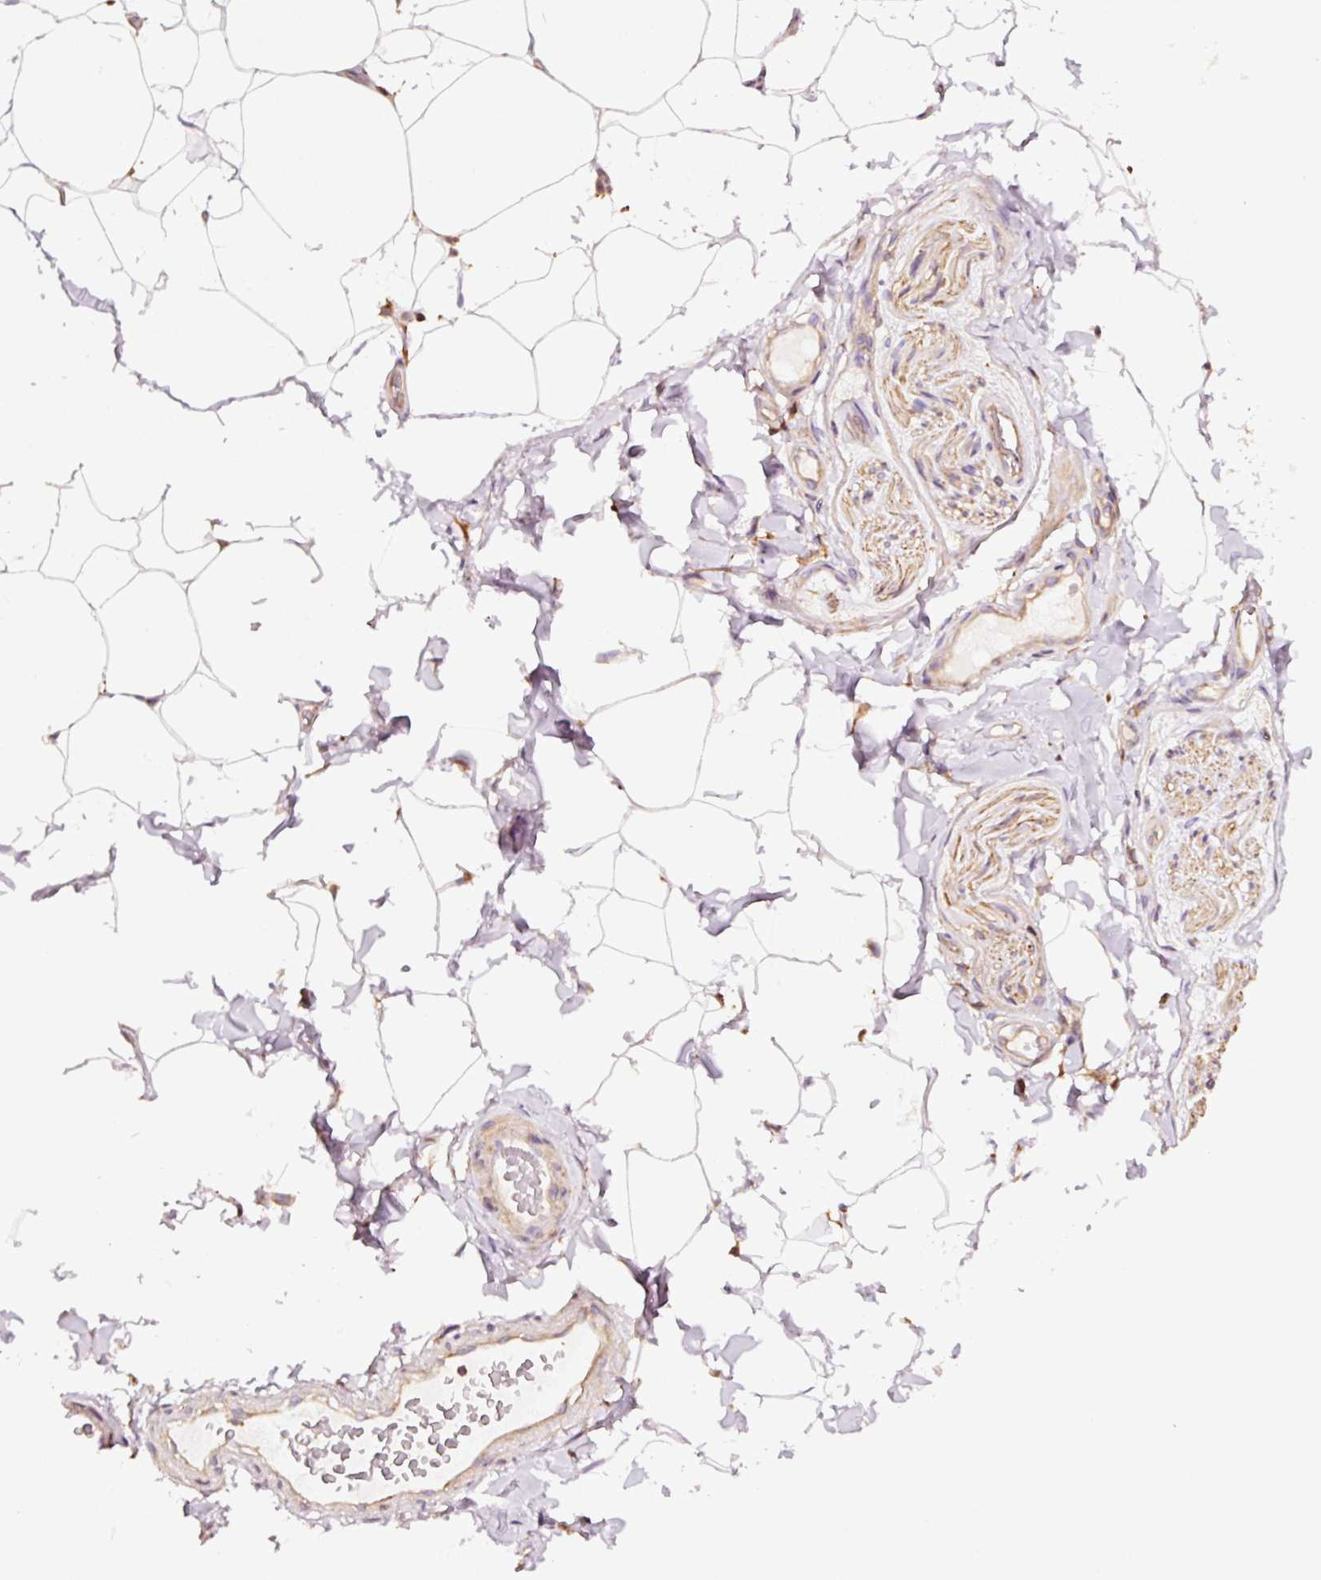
{"staining": {"intensity": "negative", "quantity": "none", "location": "none"}, "tissue": "adipose tissue", "cell_type": "Adipocytes", "image_type": "normal", "snomed": [{"axis": "morphology", "description": "Normal tissue, NOS"}, {"axis": "topography", "description": "Vascular tissue"}, {"axis": "topography", "description": "Peripheral nerve tissue"}], "caption": "Adipose tissue stained for a protein using IHC displays no expression adipocytes.", "gene": "METAP1", "patient": {"sex": "male", "age": 41}}